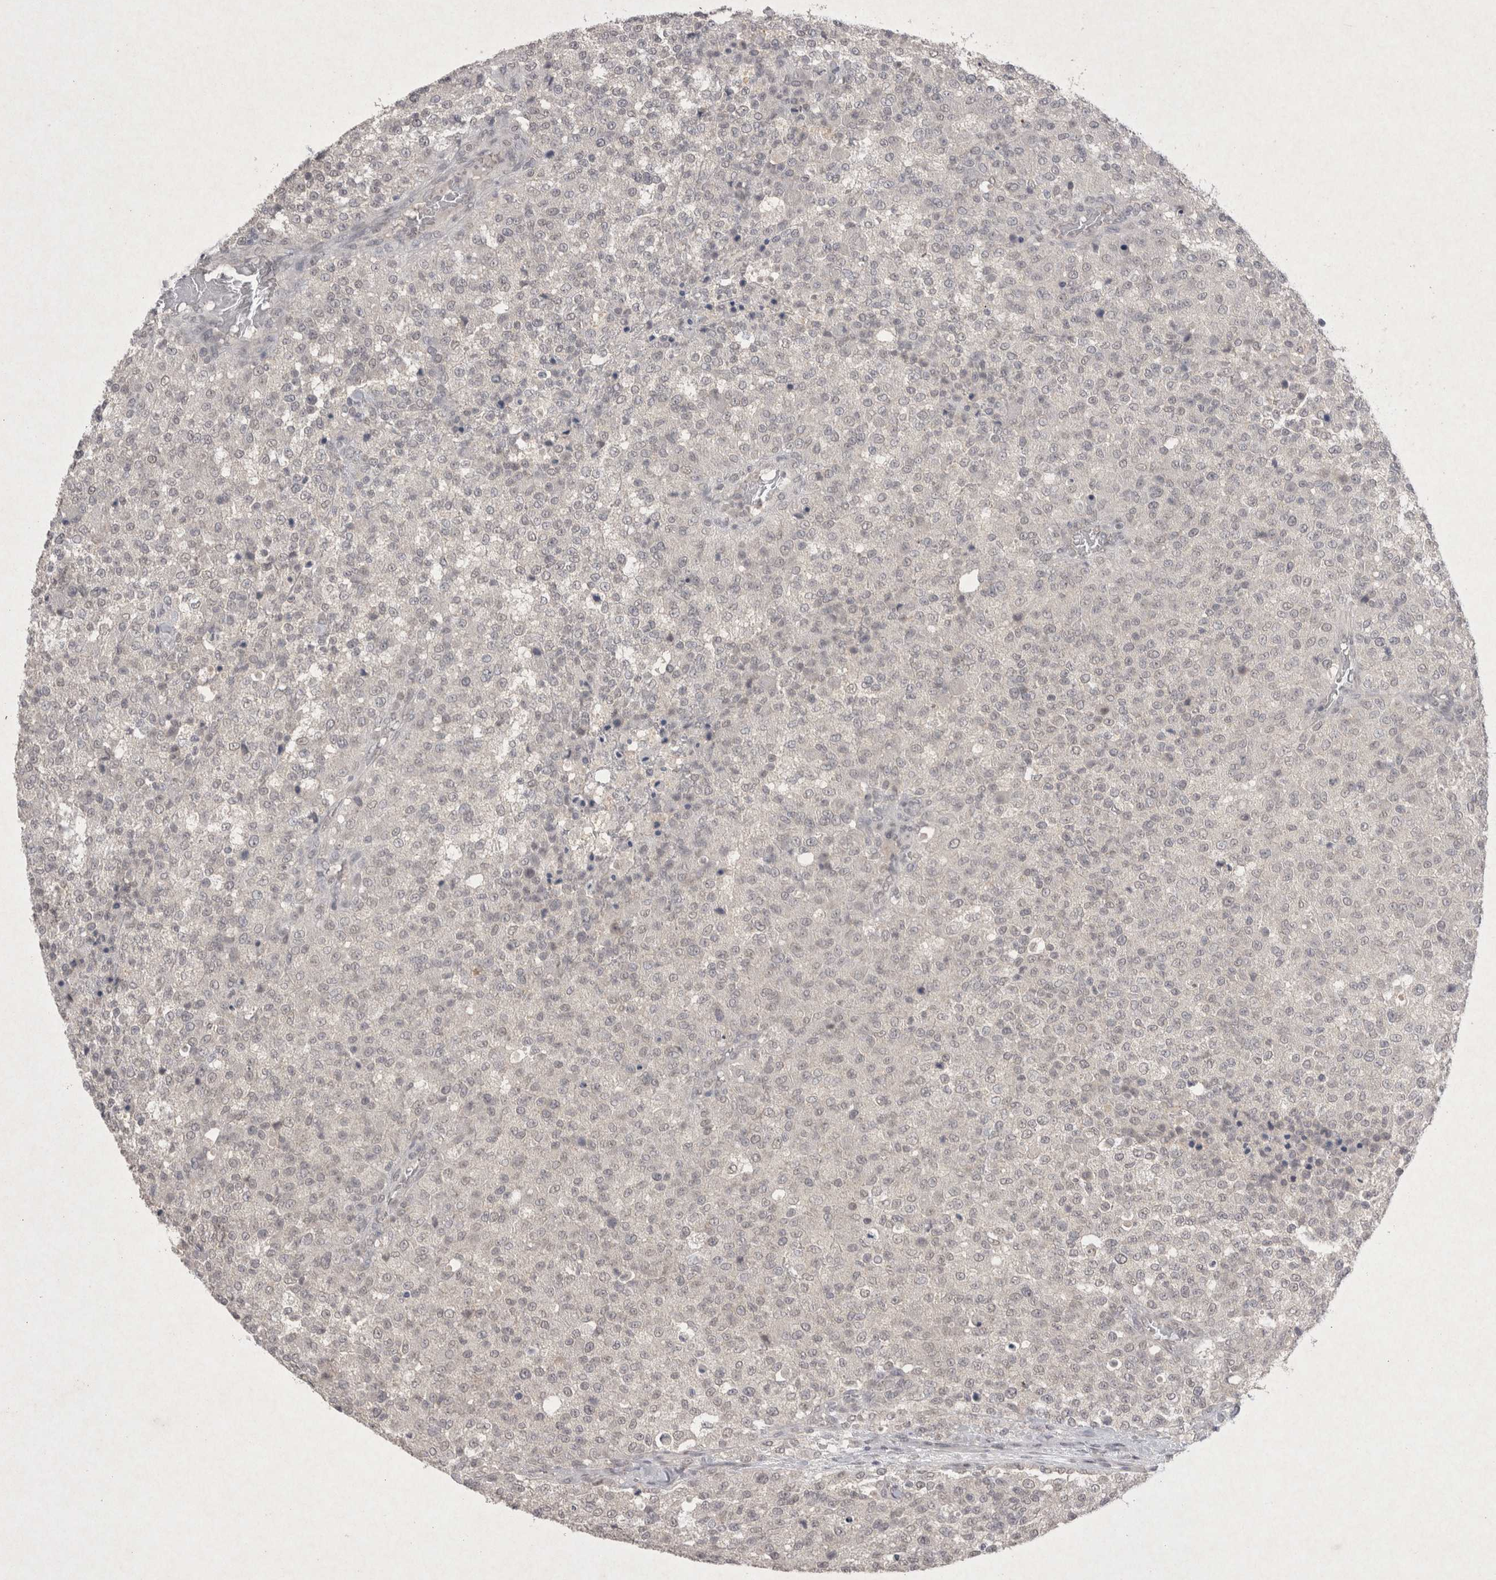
{"staining": {"intensity": "negative", "quantity": "none", "location": "none"}, "tissue": "testis cancer", "cell_type": "Tumor cells", "image_type": "cancer", "snomed": [{"axis": "morphology", "description": "Seminoma, NOS"}, {"axis": "topography", "description": "Testis"}], "caption": "This is a photomicrograph of IHC staining of testis cancer, which shows no positivity in tumor cells. (IHC, brightfield microscopy, high magnification).", "gene": "LYVE1", "patient": {"sex": "male", "age": 59}}